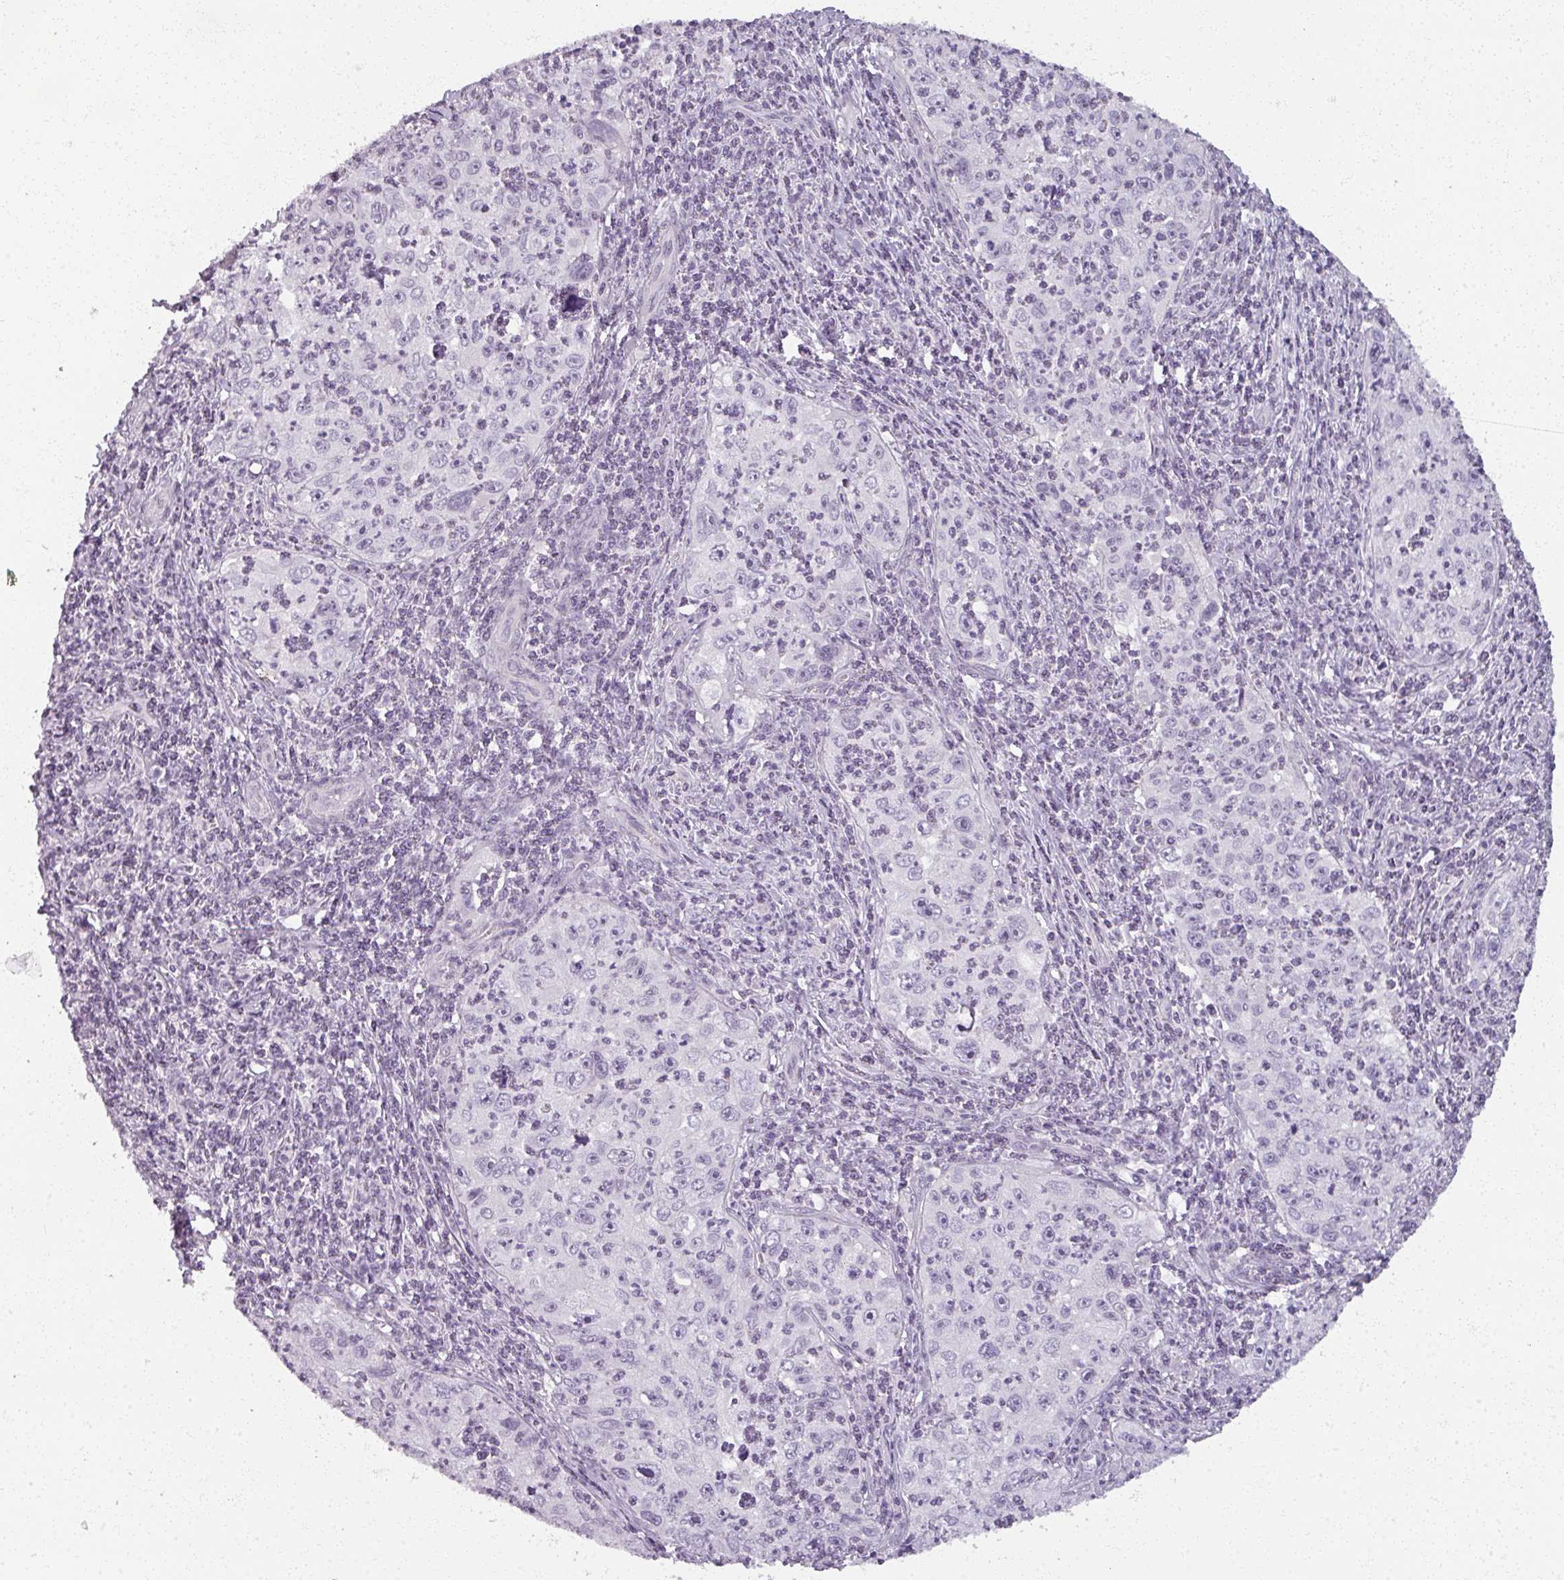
{"staining": {"intensity": "negative", "quantity": "none", "location": "none"}, "tissue": "cervical cancer", "cell_type": "Tumor cells", "image_type": "cancer", "snomed": [{"axis": "morphology", "description": "Squamous cell carcinoma, NOS"}, {"axis": "topography", "description": "Cervix"}], "caption": "IHC of human cervical cancer demonstrates no staining in tumor cells.", "gene": "RFPL2", "patient": {"sex": "female", "age": 30}}